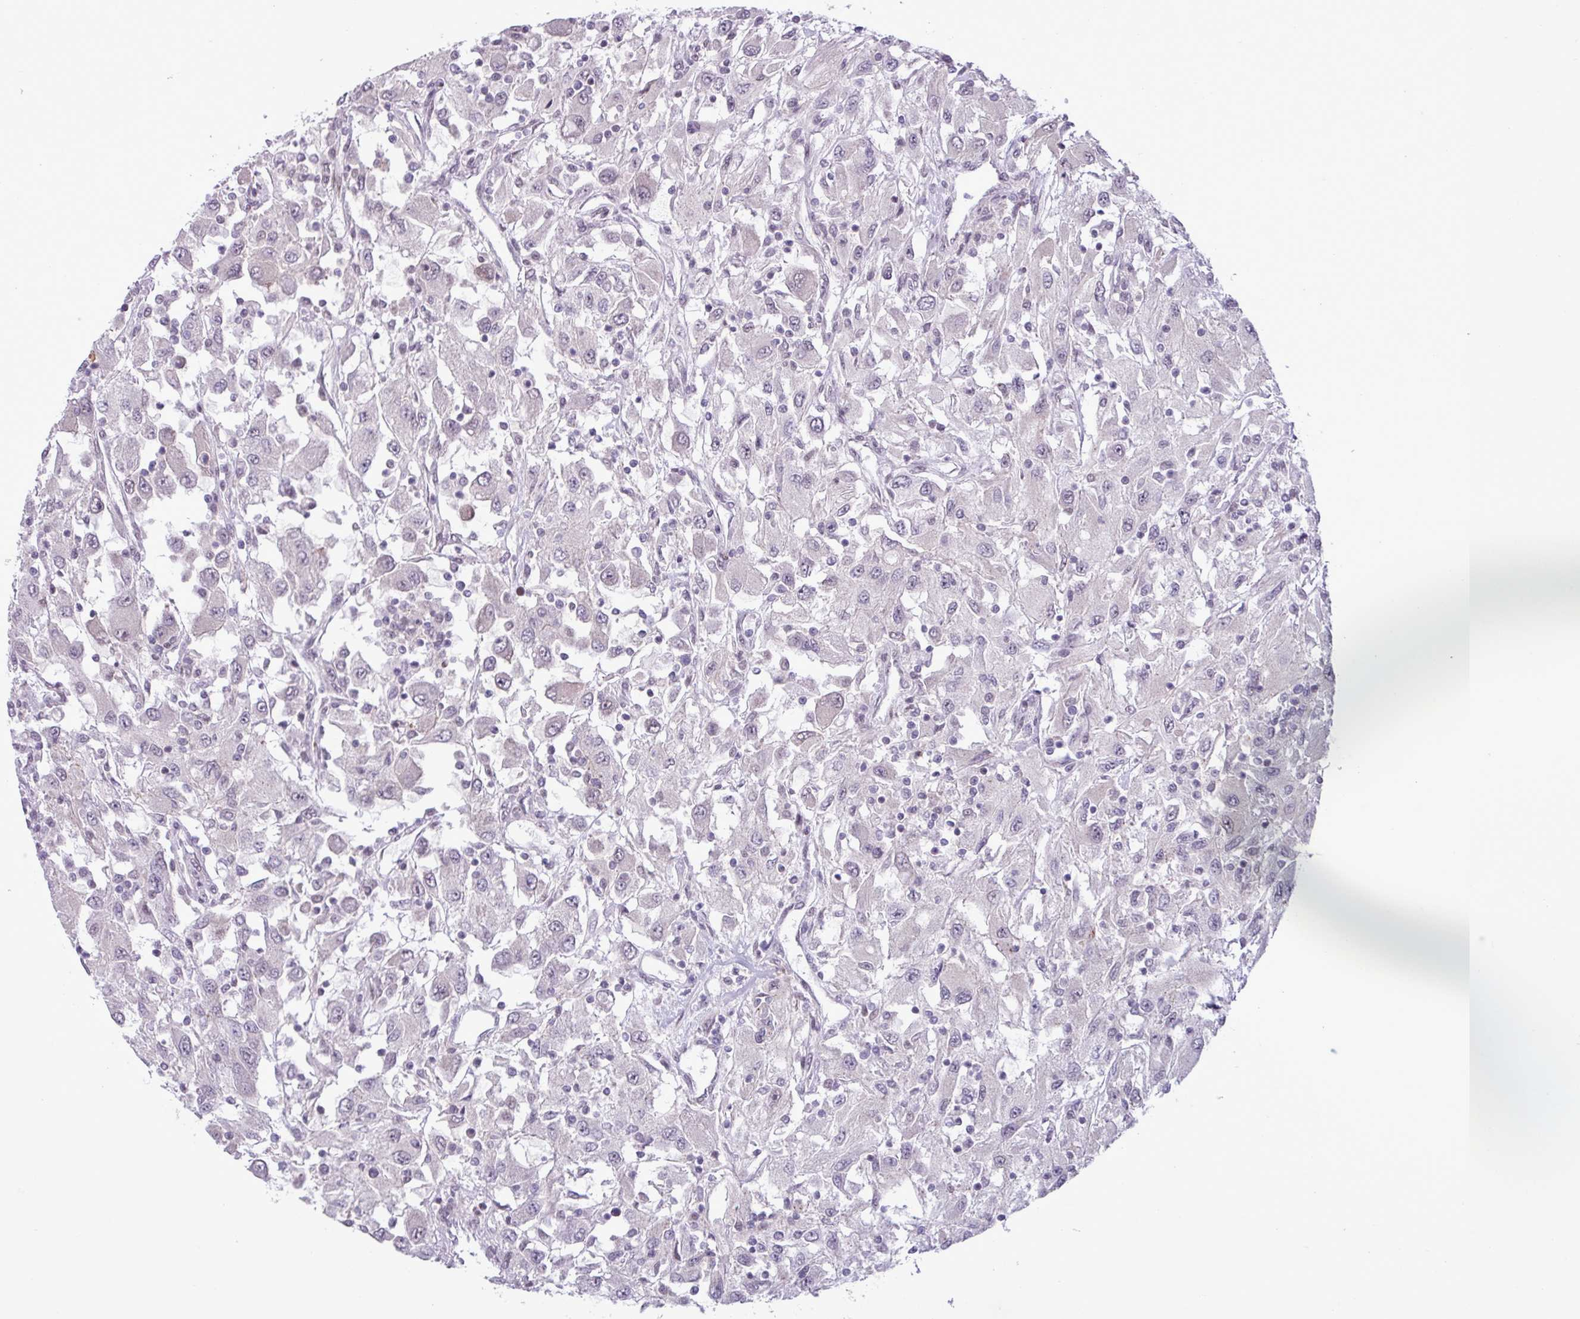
{"staining": {"intensity": "weak", "quantity": "<25%", "location": "nuclear"}, "tissue": "renal cancer", "cell_type": "Tumor cells", "image_type": "cancer", "snomed": [{"axis": "morphology", "description": "Adenocarcinoma, NOS"}, {"axis": "topography", "description": "Kidney"}], "caption": "High magnification brightfield microscopy of renal adenocarcinoma stained with DAB (brown) and counterstained with hematoxylin (blue): tumor cells show no significant staining. (DAB immunohistochemistry (IHC), high magnification).", "gene": "NOTCH2", "patient": {"sex": "female", "age": 67}}